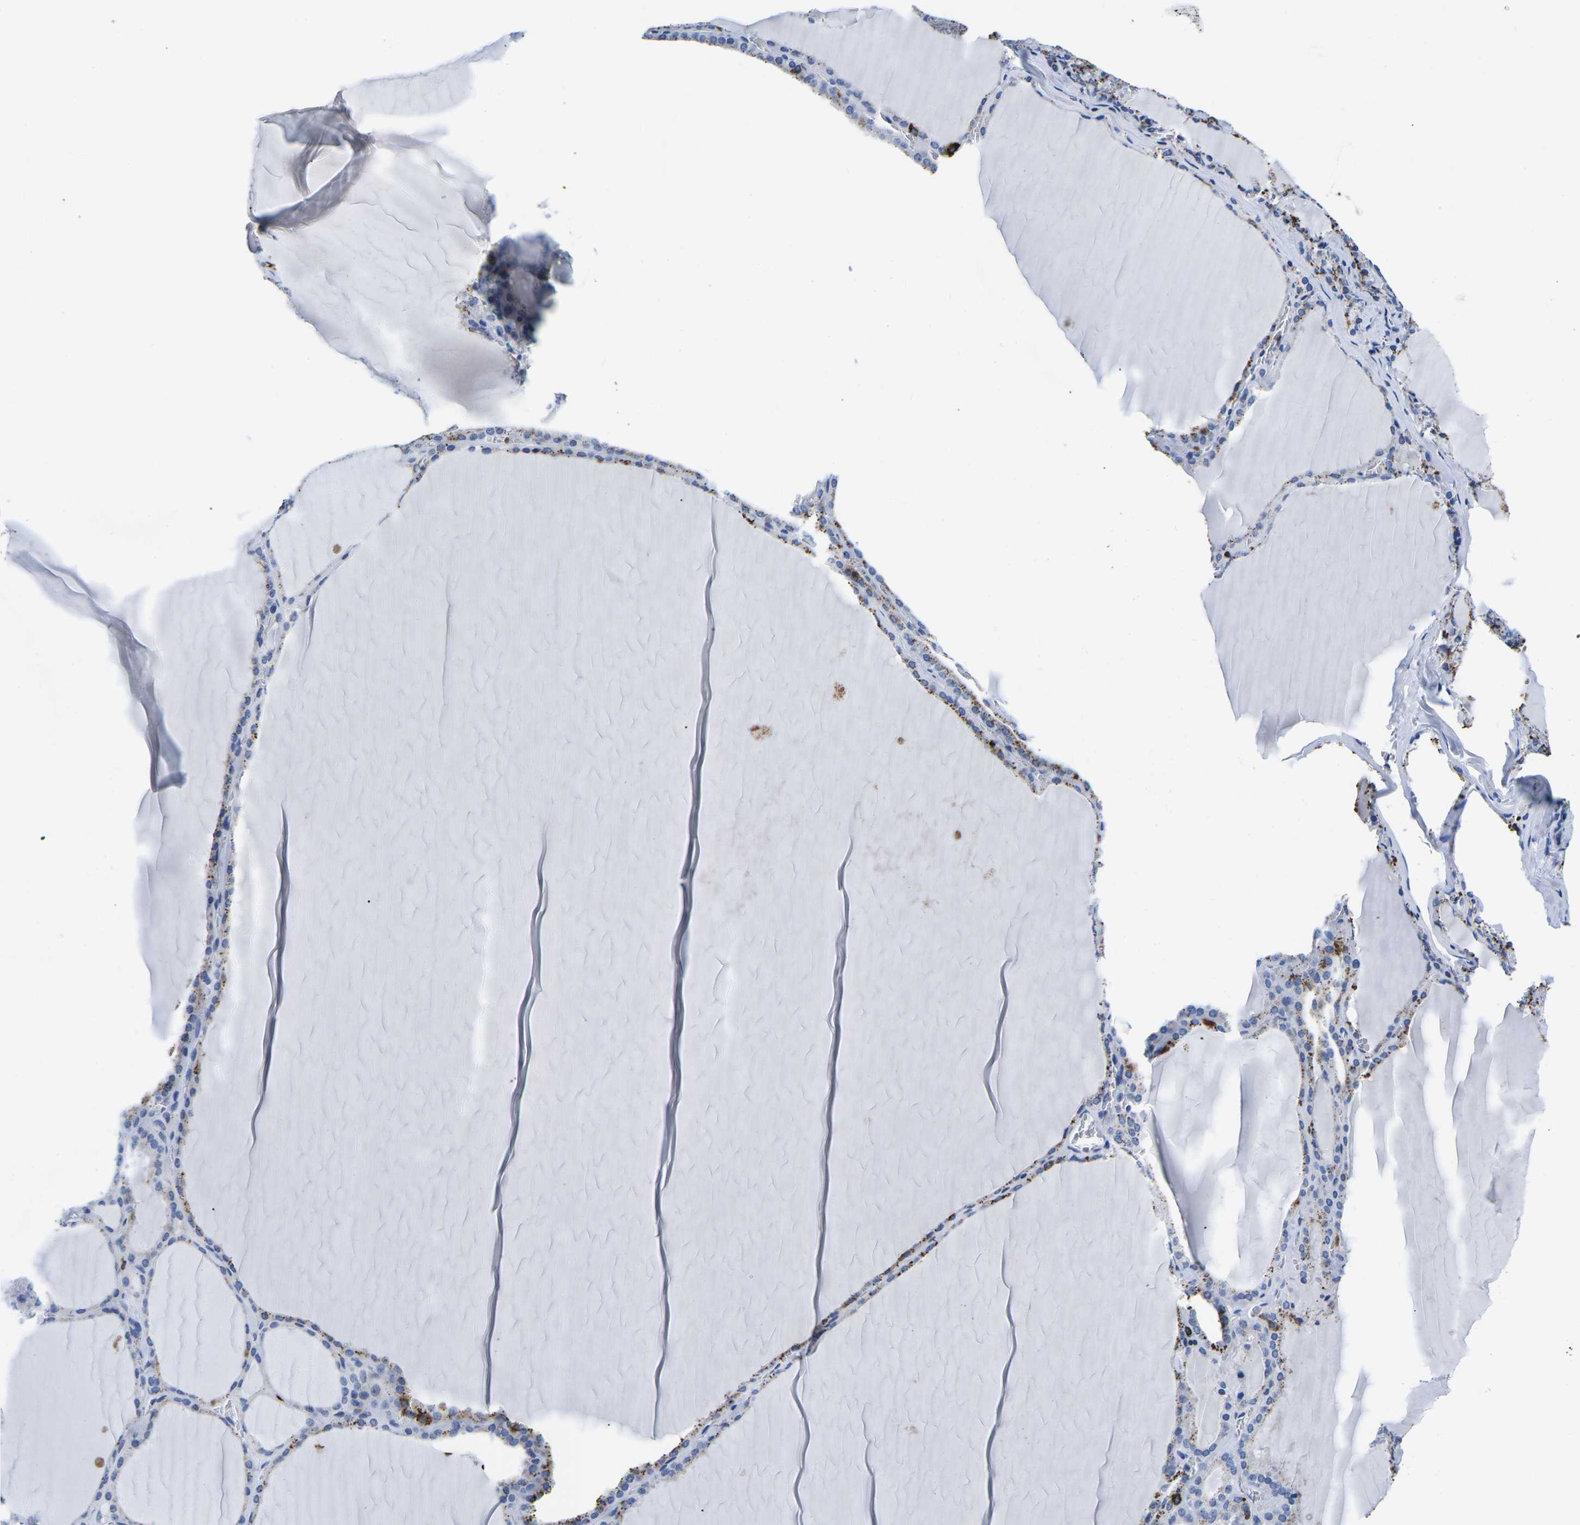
{"staining": {"intensity": "strong", "quantity": "25%-75%", "location": "cytoplasmic/membranous"}, "tissue": "thyroid gland", "cell_type": "Glandular cells", "image_type": "normal", "snomed": [{"axis": "morphology", "description": "Normal tissue, NOS"}, {"axis": "topography", "description": "Thyroid gland"}], "caption": "The photomicrograph shows immunohistochemical staining of normal thyroid gland. There is strong cytoplasmic/membranous staining is present in about 25%-75% of glandular cells. Nuclei are stained in blue.", "gene": "CTSW", "patient": {"sex": "male", "age": 56}}